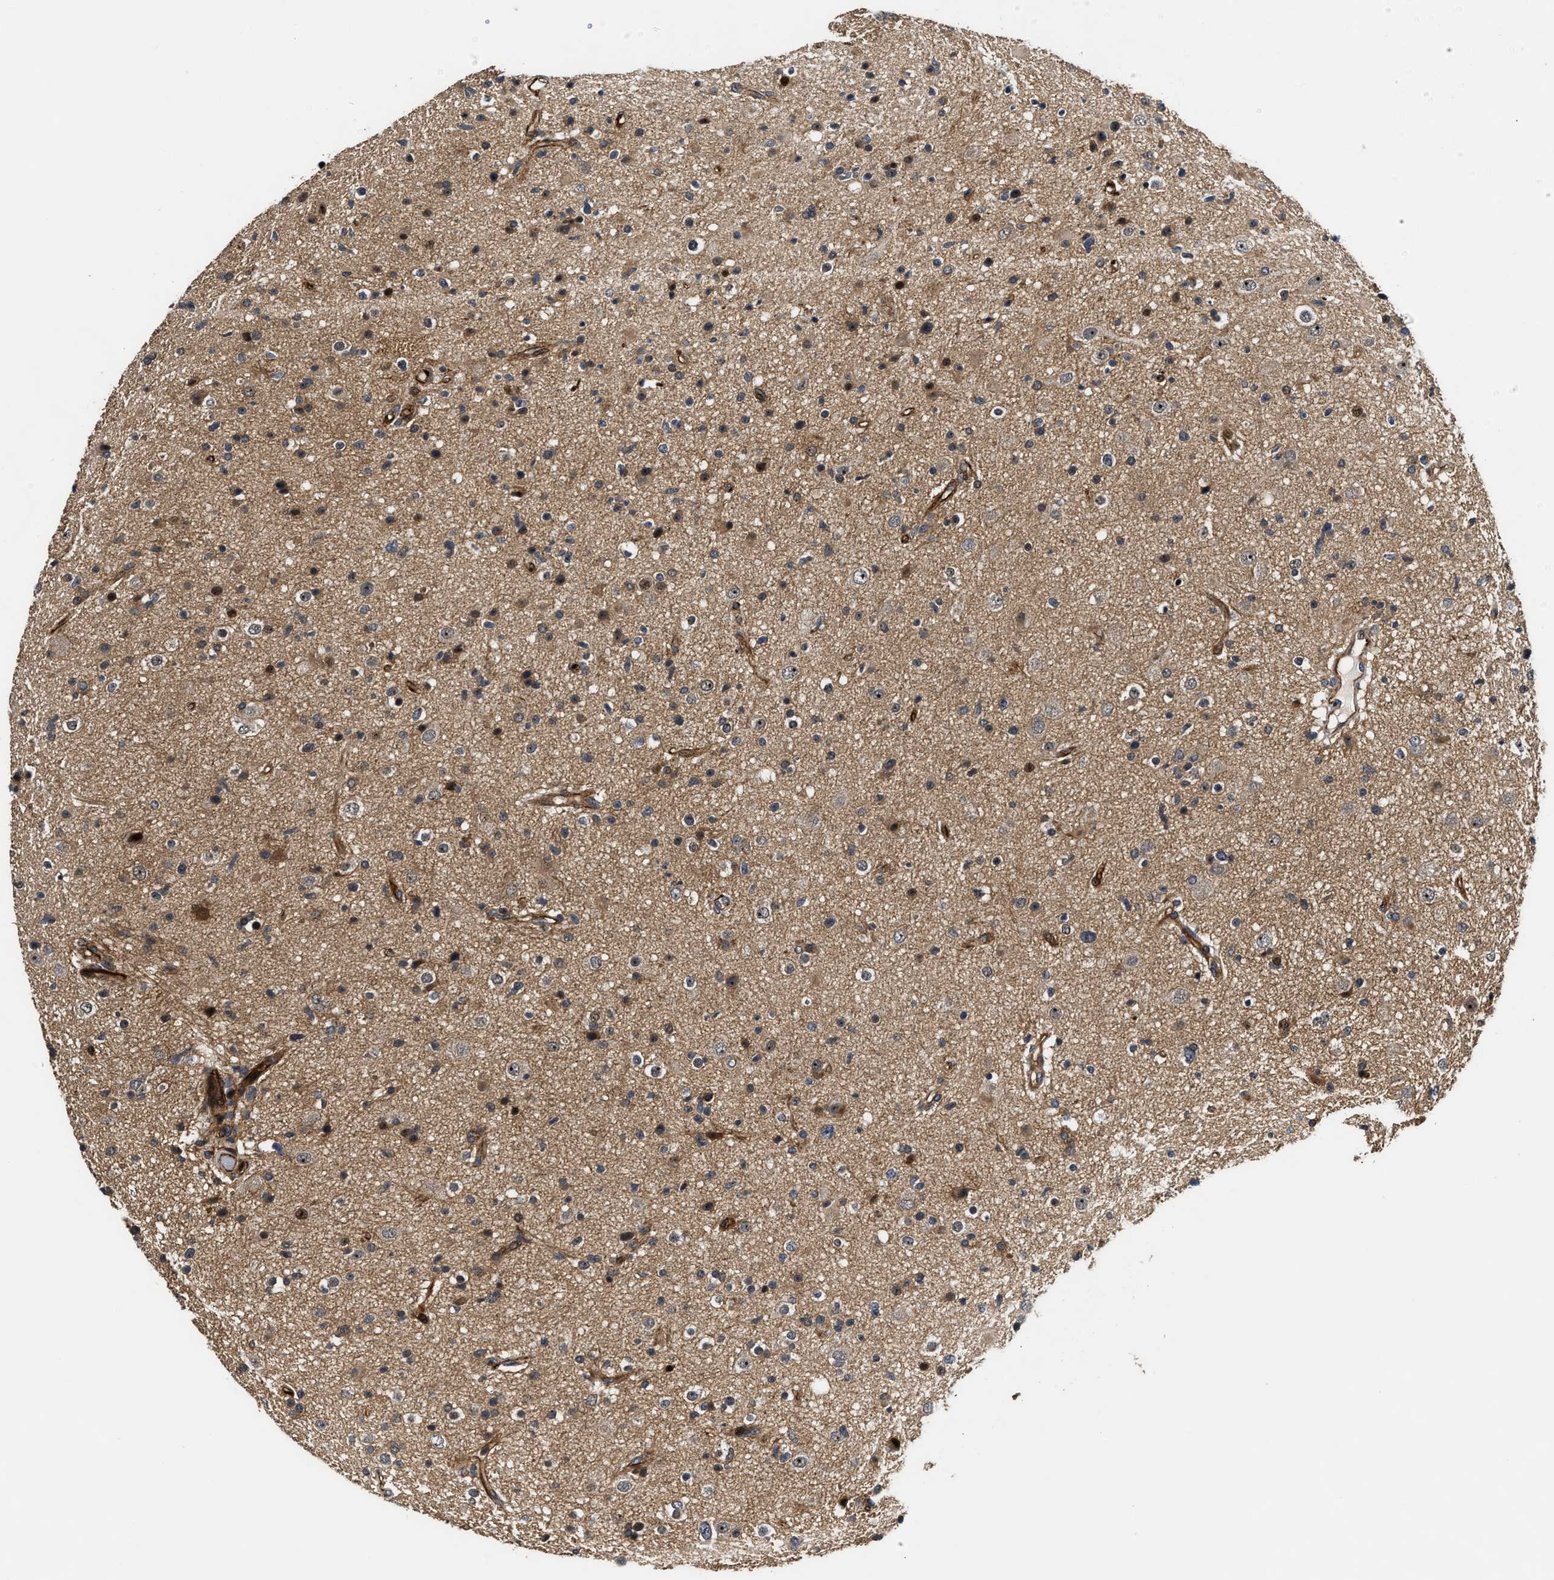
{"staining": {"intensity": "moderate", "quantity": "25%-75%", "location": "cytoplasmic/membranous,nuclear"}, "tissue": "glioma", "cell_type": "Tumor cells", "image_type": "cancer", "snomed": [{"axis": "morphology", "description": "Glioma, malignant, High grade"}, {"axis": "topography", "description": "Brain"}], "caption": "This is a micrograph of immunohistochemistry (IHC) staining of high-grade glioma (malignant), which shows moderate staining in the cytoplasmic/membranous and nuclear of tumor cells.", "gene": "ALDH3A2", "patient": {"sex": "male", "age": 33}}